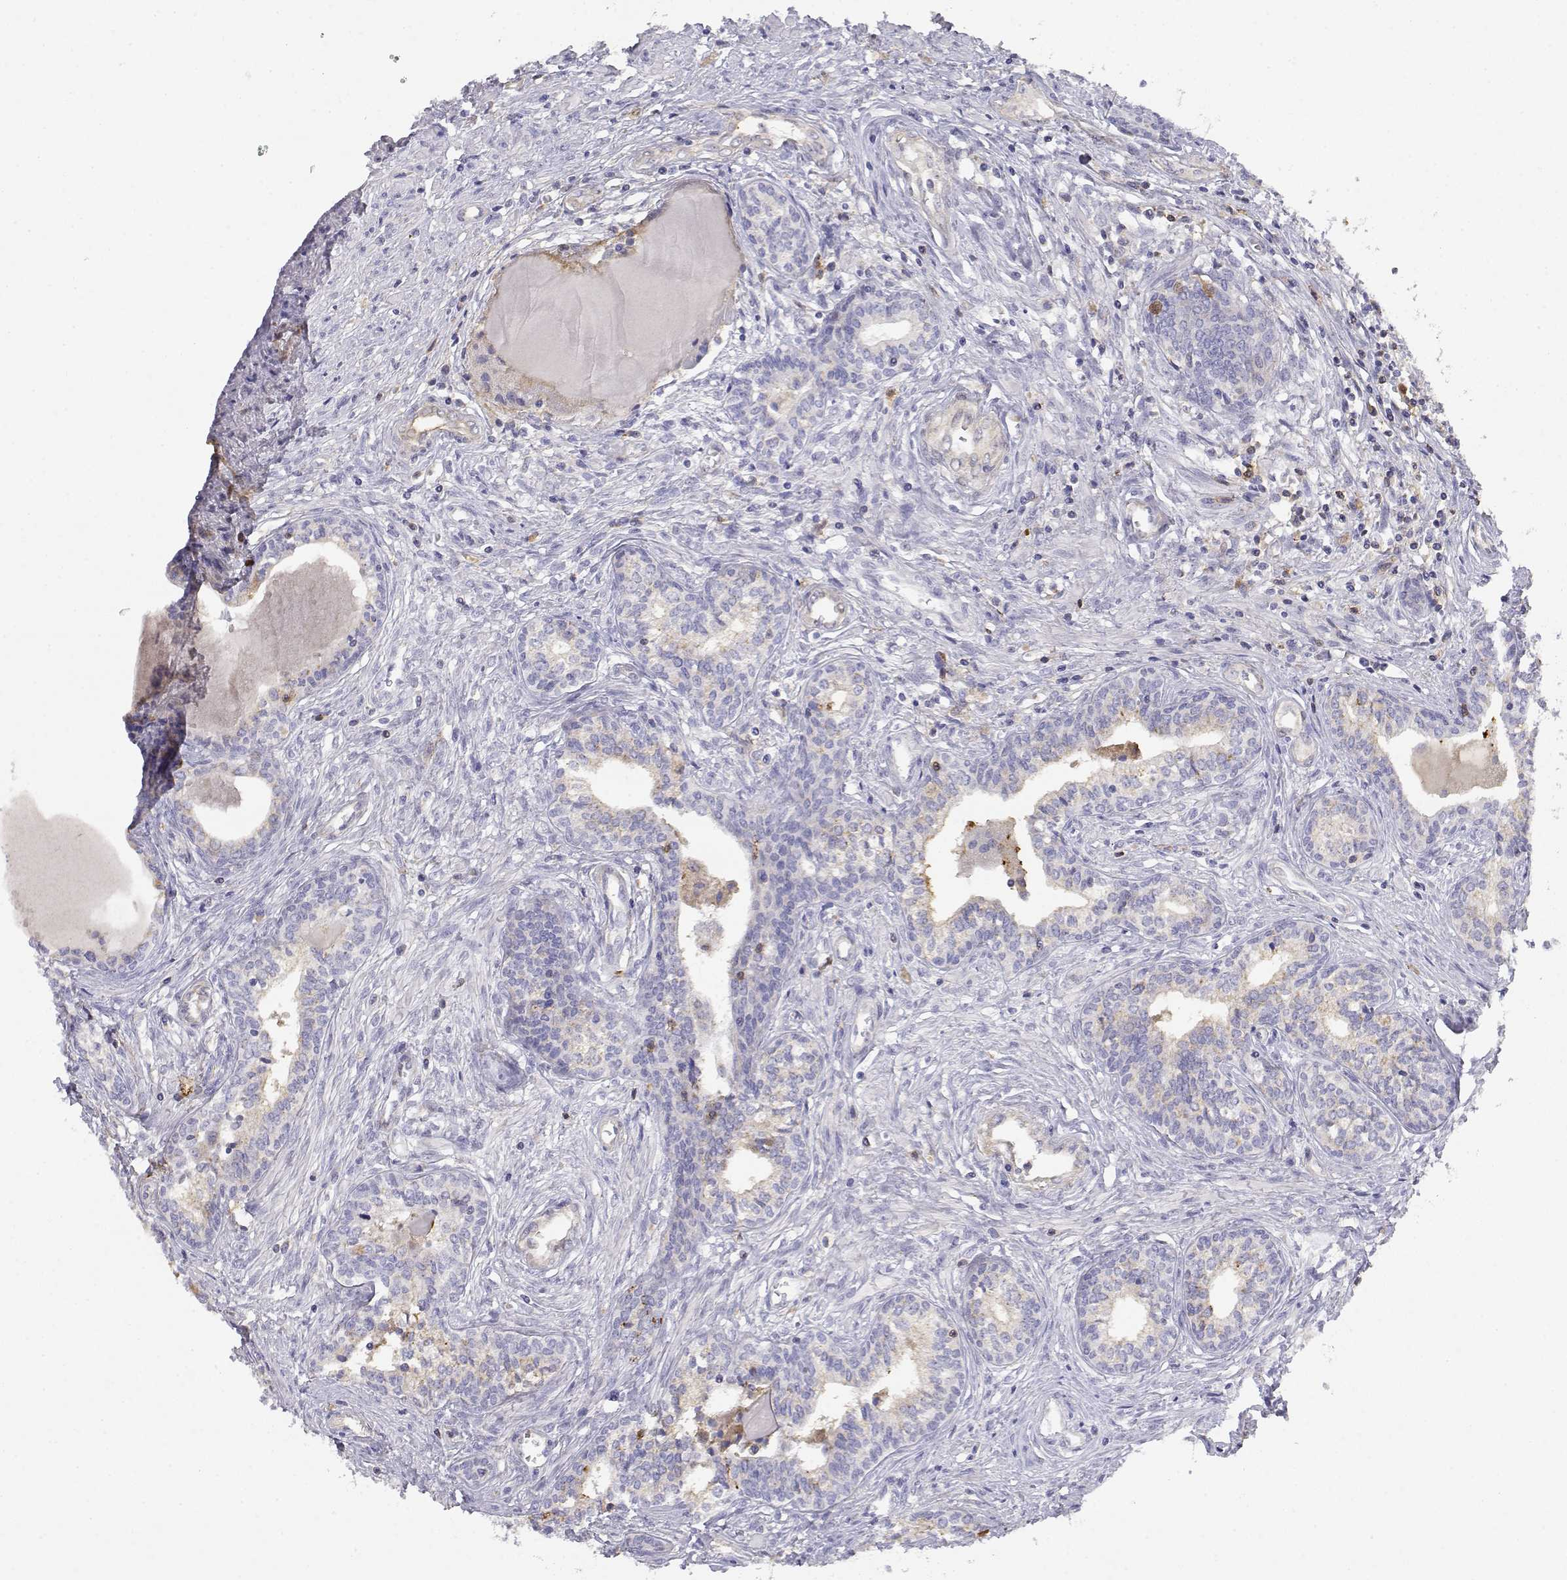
{"staining": {"intensity": "weak", "quantity": "25%-75%", "location": "cytoplasmic/membranous"}, "tissue": "prostate", "cell_type": "Glandular cells", "image_type": "normal", "snomed": [{"axis": "morphology", "description": "Normal tissue, NOS"}, {"axis": "topography", "description": "Prostate"}], "caption": "A histopathology image of prostate stained for a protein demonstrates weak cytoplasmic/membranous brown staining in glandular cells. (Brightfield microscopy of DAB IHC at high magnification).", "gene": "ADA", "patient": {"sex": "male", "age": 60}}